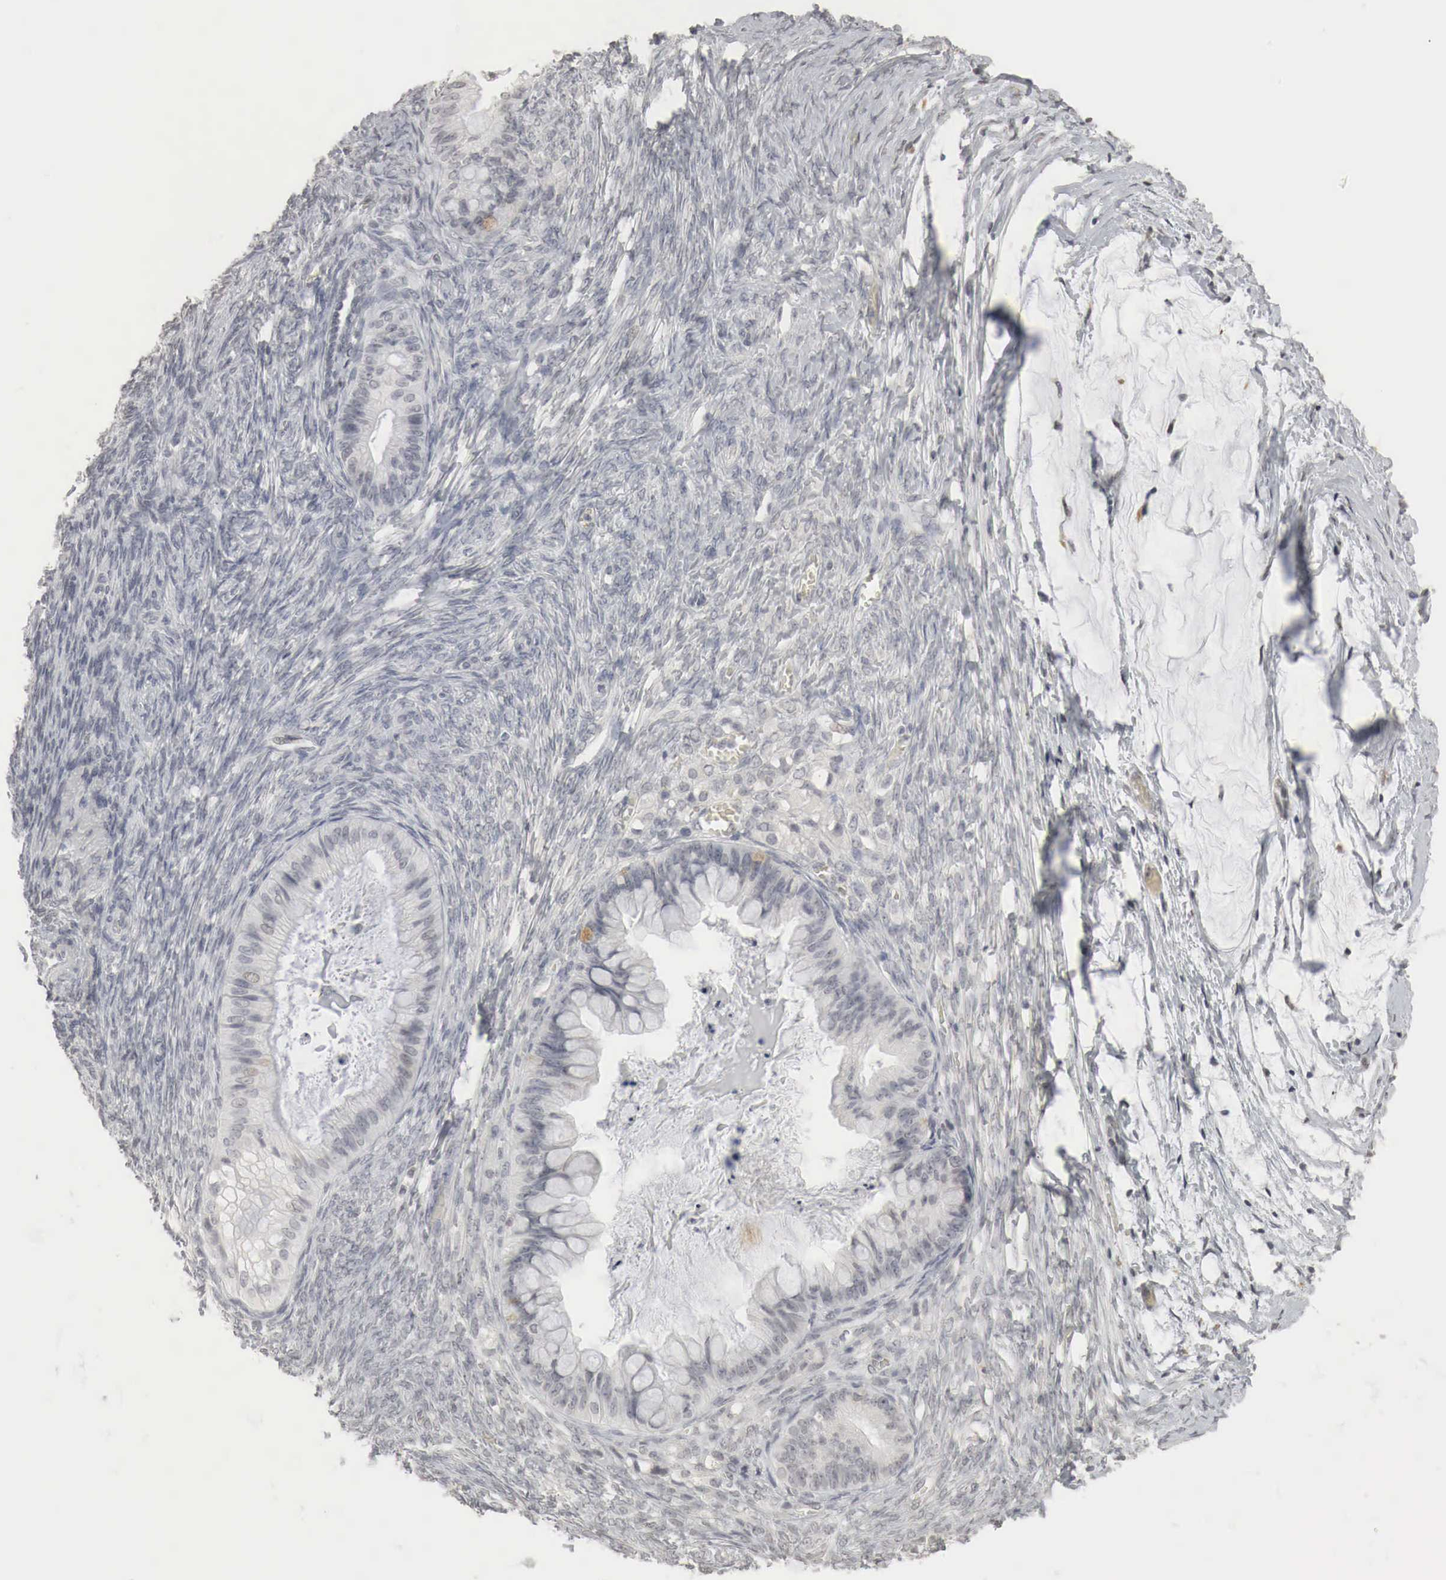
{"staining": {"intensity": "negative", "quantity": "none", "location": "none"}, "tissue": "ovarian cancer", "cell_type": "Tumor cells", "image_type": "cancer", "snomed": [{"axis": "morphology", "description": "Cystadenocarcinoma, mucinous, NOS"}, {"axis": "topography", "description": "Ovary"}], "caption": "The IHC image has no significant staining in tumor cells of mucinous cystadenocarcinoma (ovarian) tissue.", "gene": "ERBB4", "patient": {"sex": "female", "age": 57}}